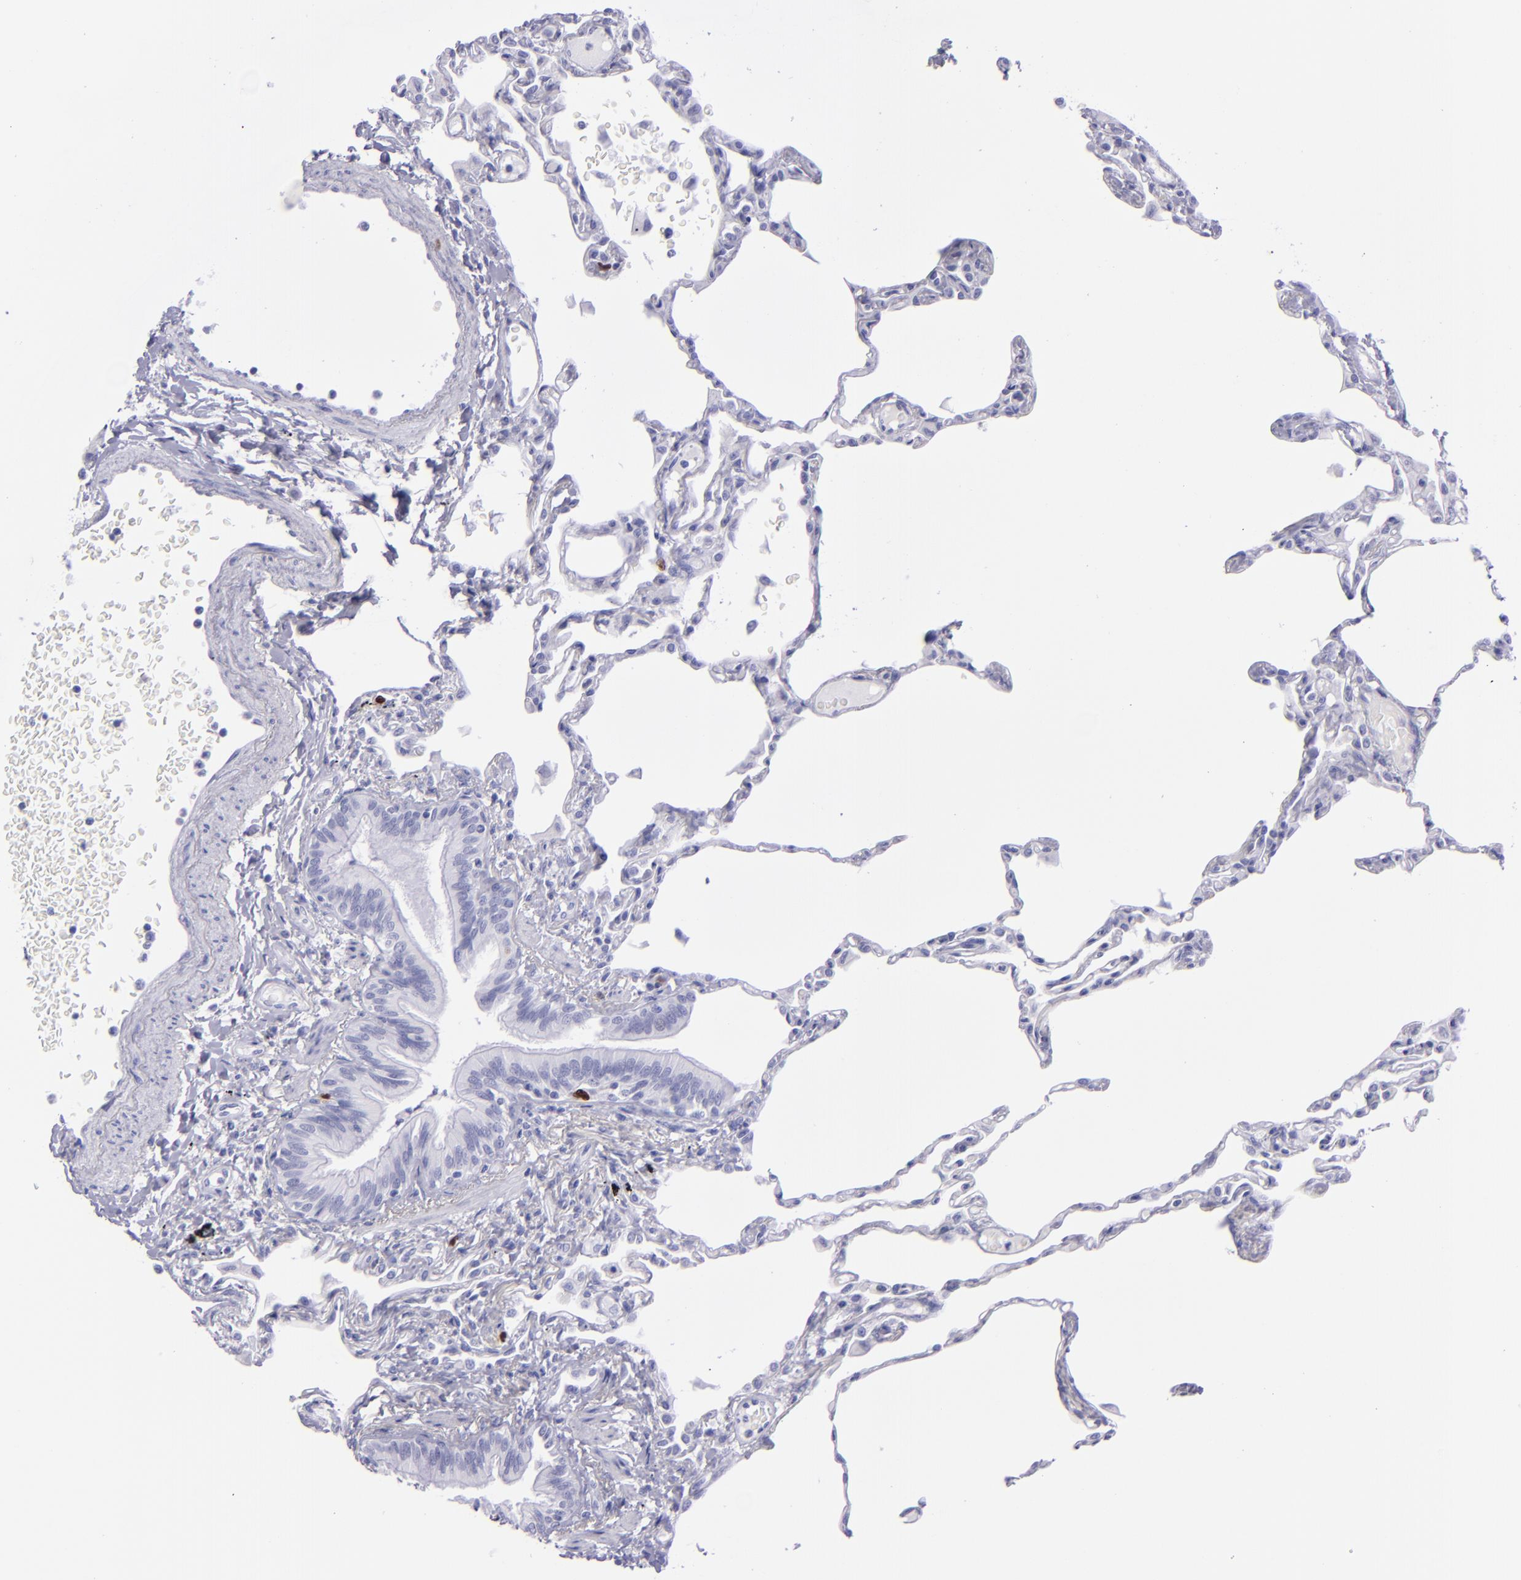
{"staining": {"intensity": "strong", "quantity": "<25%", "location": "nuclear"}, "tissue": "lung", "cell_type": "Alveolar cells", "image_type": "normal", "snomed": [{"axis": "morphology", "description": "Normal tissue, NOS"}, {"axis": "topography", "description": "Lung"}], "caption": "Immunohistochemical staining of normal lung reveals strong nuclear protein staining in about <25% of alveolar cells. Ihc stains the protein in brown and the nuclei are stained blue.", "gene": "TOP2A", "patient": {"sex": "female", "age": 49}}